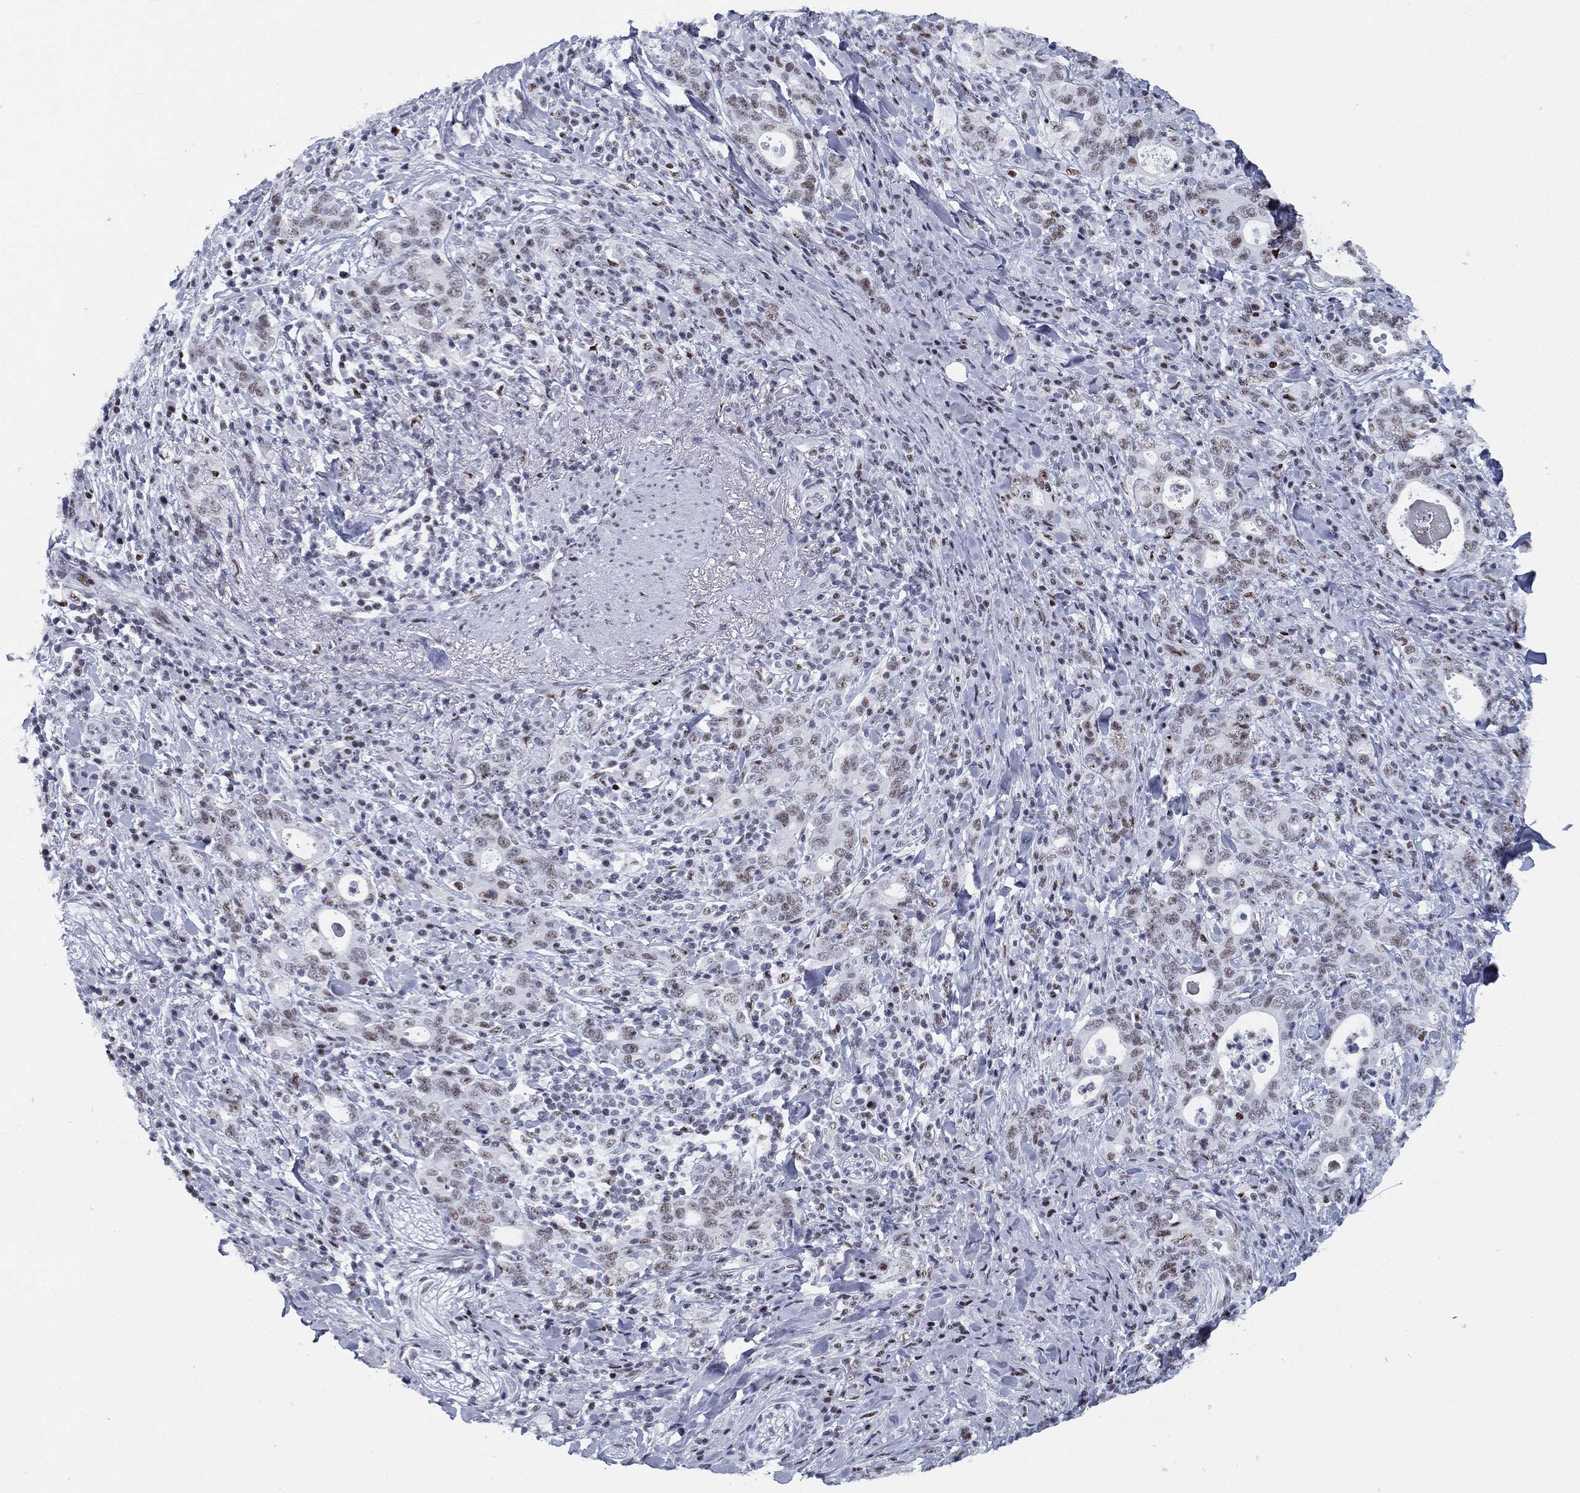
{"staining": {"intensity": "weak", "quantity": "<25%", "location": "nuclear"}, "tissue": "stomach cancer", "cell_type": "Tumor cells", "image_type": "cancer", "snomed": [{"axis": "morphology", "description": "Adenocarcinoma, NOS"}, {"axis": "topography", "description": "Stomach"}], "caption": "High magnification brightfield microscopy of stomach cancer (adenocarcinoma) stained with DAB (brown) and counterstained with hematoxylin (blue): tumor cells show no significant staining. (Stains: DAB immunohistochemistry with hematoxylin counter stain, Microscopy: brightfield microscopy at high magnification).", "gene": "CYB561D2", "patient": {"sex": "male", "age": 79}}